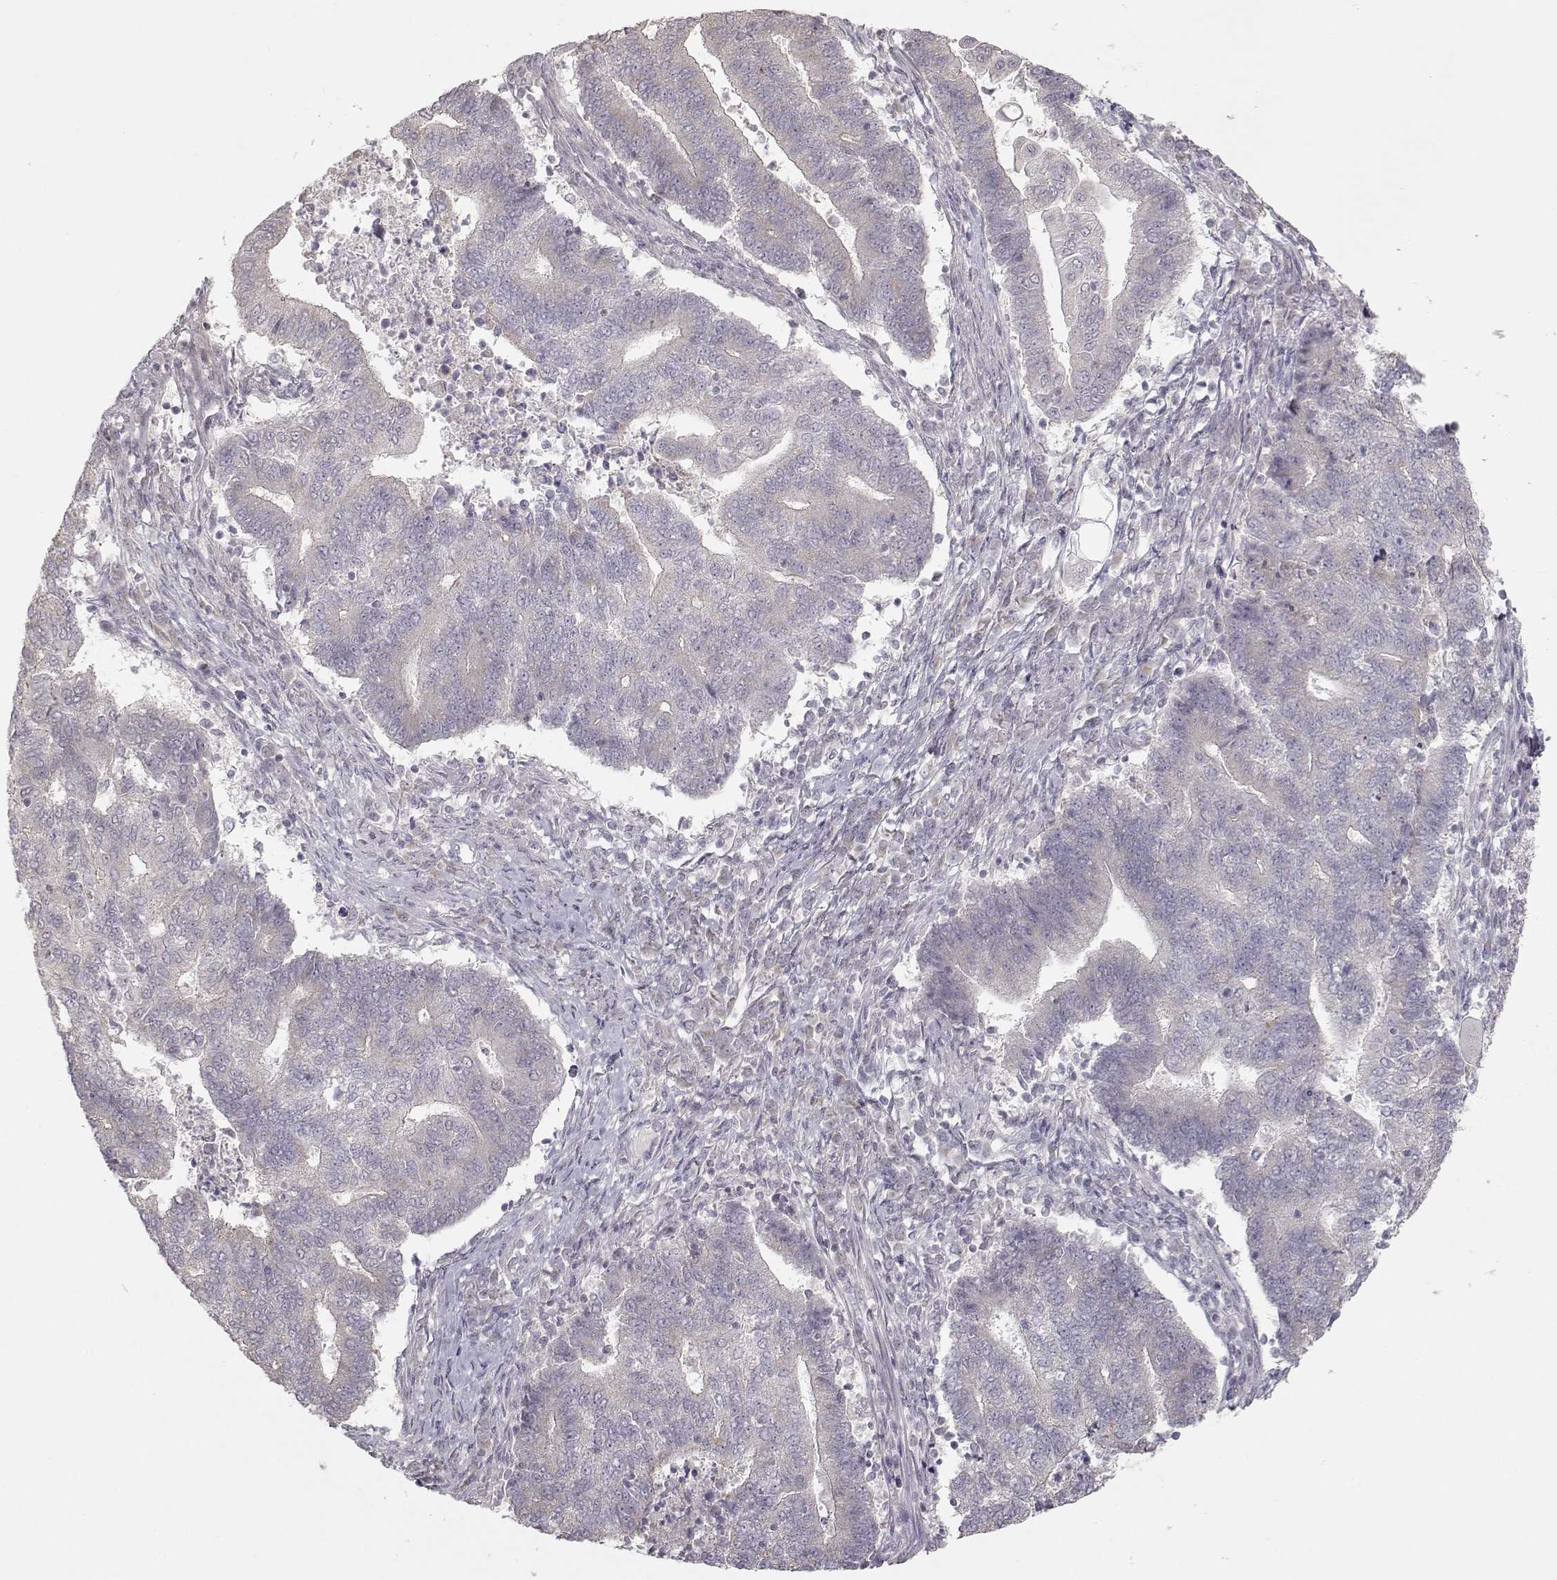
{"staining": {"intensity": "weak", "quantity": "<25%", "location": "cytoplasmic/membranous"}, "tissue": "endometrial cancer", "cell_type": "Tumor cells", "image_type": "cancer", "snomed": [{"axis": "morphology", "description": "Adenocarcinoma, NOS"}, {"axis": "topography", "description": "Uterus"}, {"axis": "topography", "description": "Endometrium"}], "caption": "An immunohistochemistry (IHC) image of endometrial cancer (adenocarcinoma) is shown. There is no staining in tumor cells of endometrial cancer (adenocarcinoma).", "gene": "PNMT", "patient": {"sex": "female", "age": 54}}